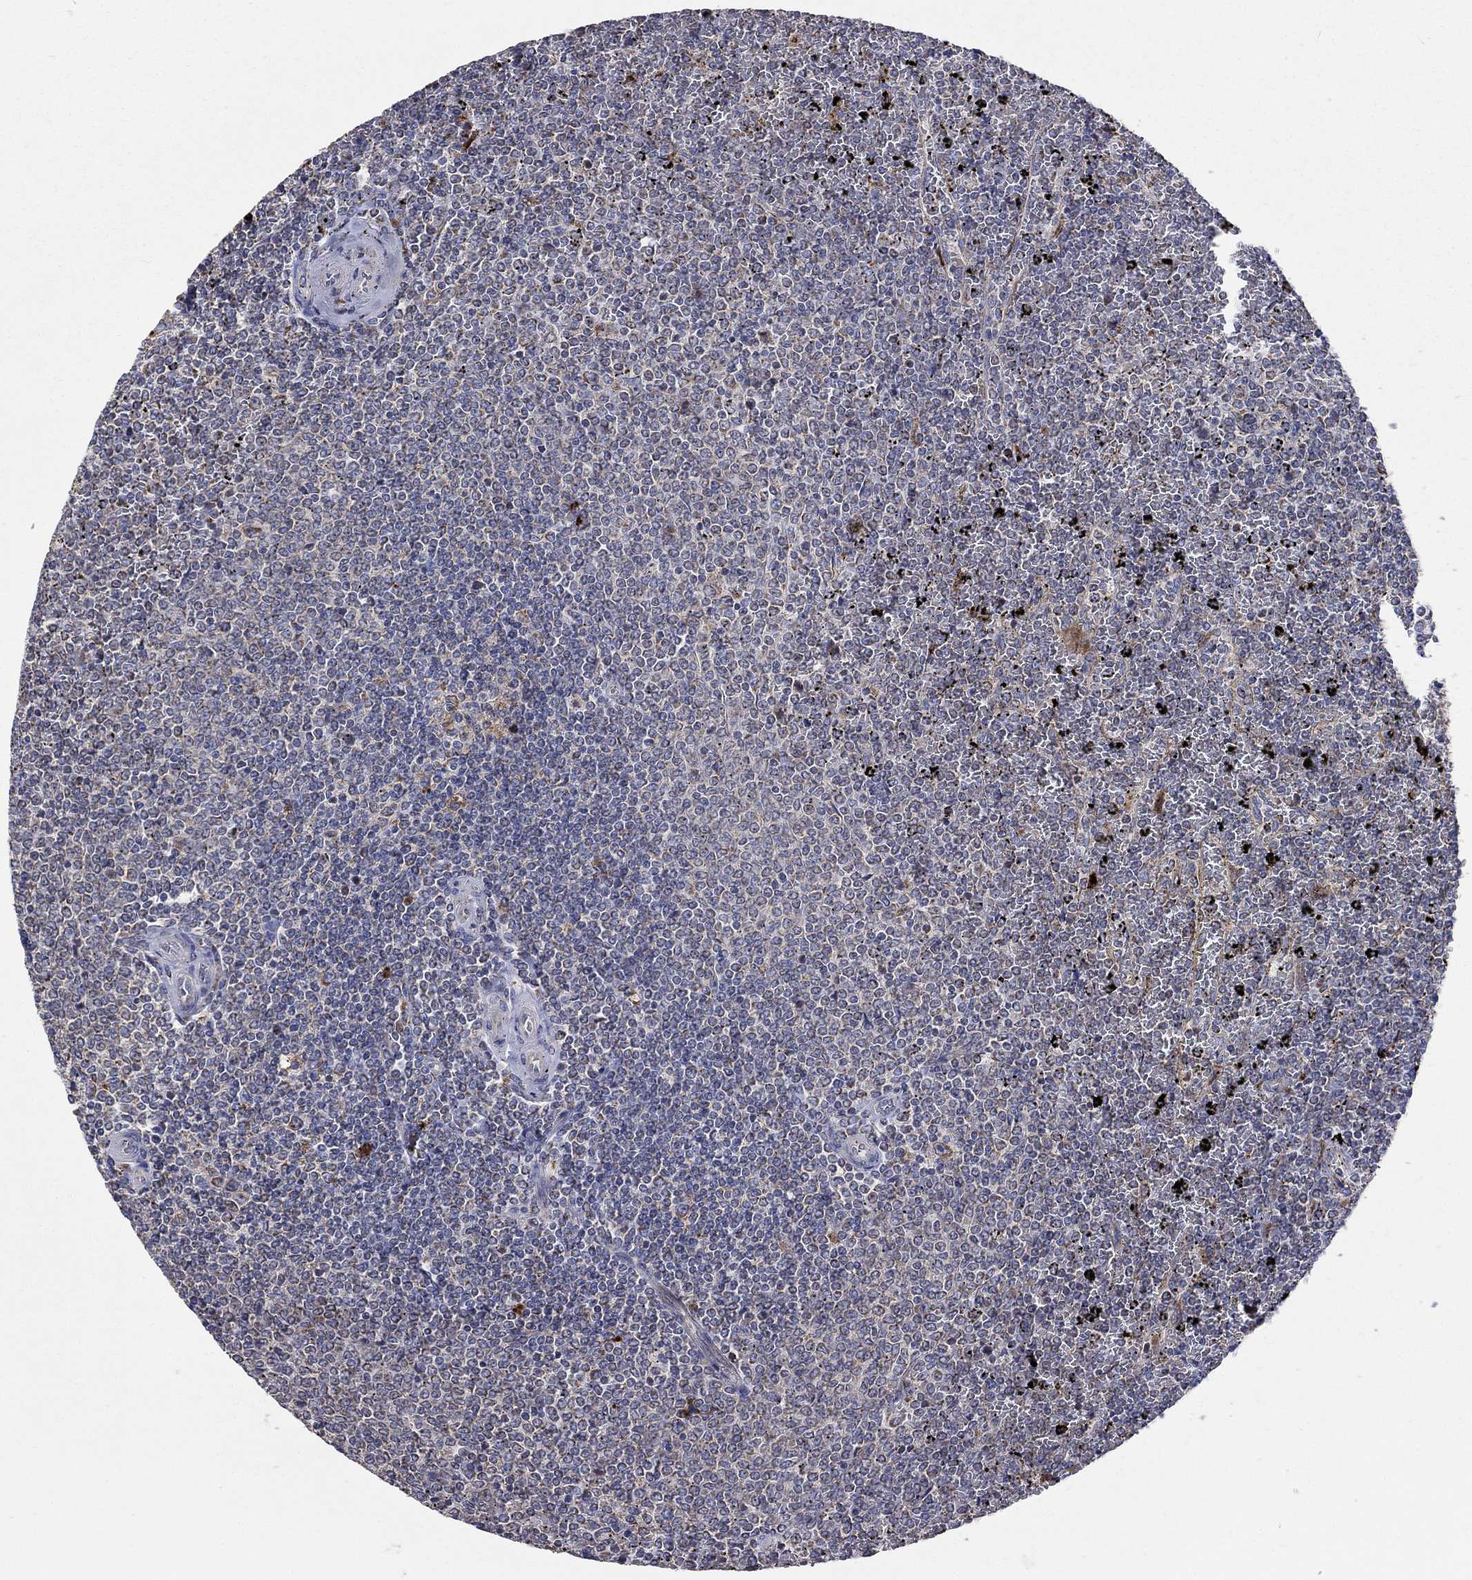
{"staining": {"intensity": "negative", "quantity": "none", "location": "none"}, "tissue": "lymphoma", "cell_type": "Tumor cells", "image_type": "cancer", "snomed": [{"axis": "morphology", "description": "Malignant lymphoma, non-Hodgkin's type, Low grade"}, {"axis": "topography", "description": "Spleen"}], "caption": "Tumor cells show no significant protein positivity in lymphoma.", "gene": "UGT8", "patient": {"sex": "female", "age": 77}}